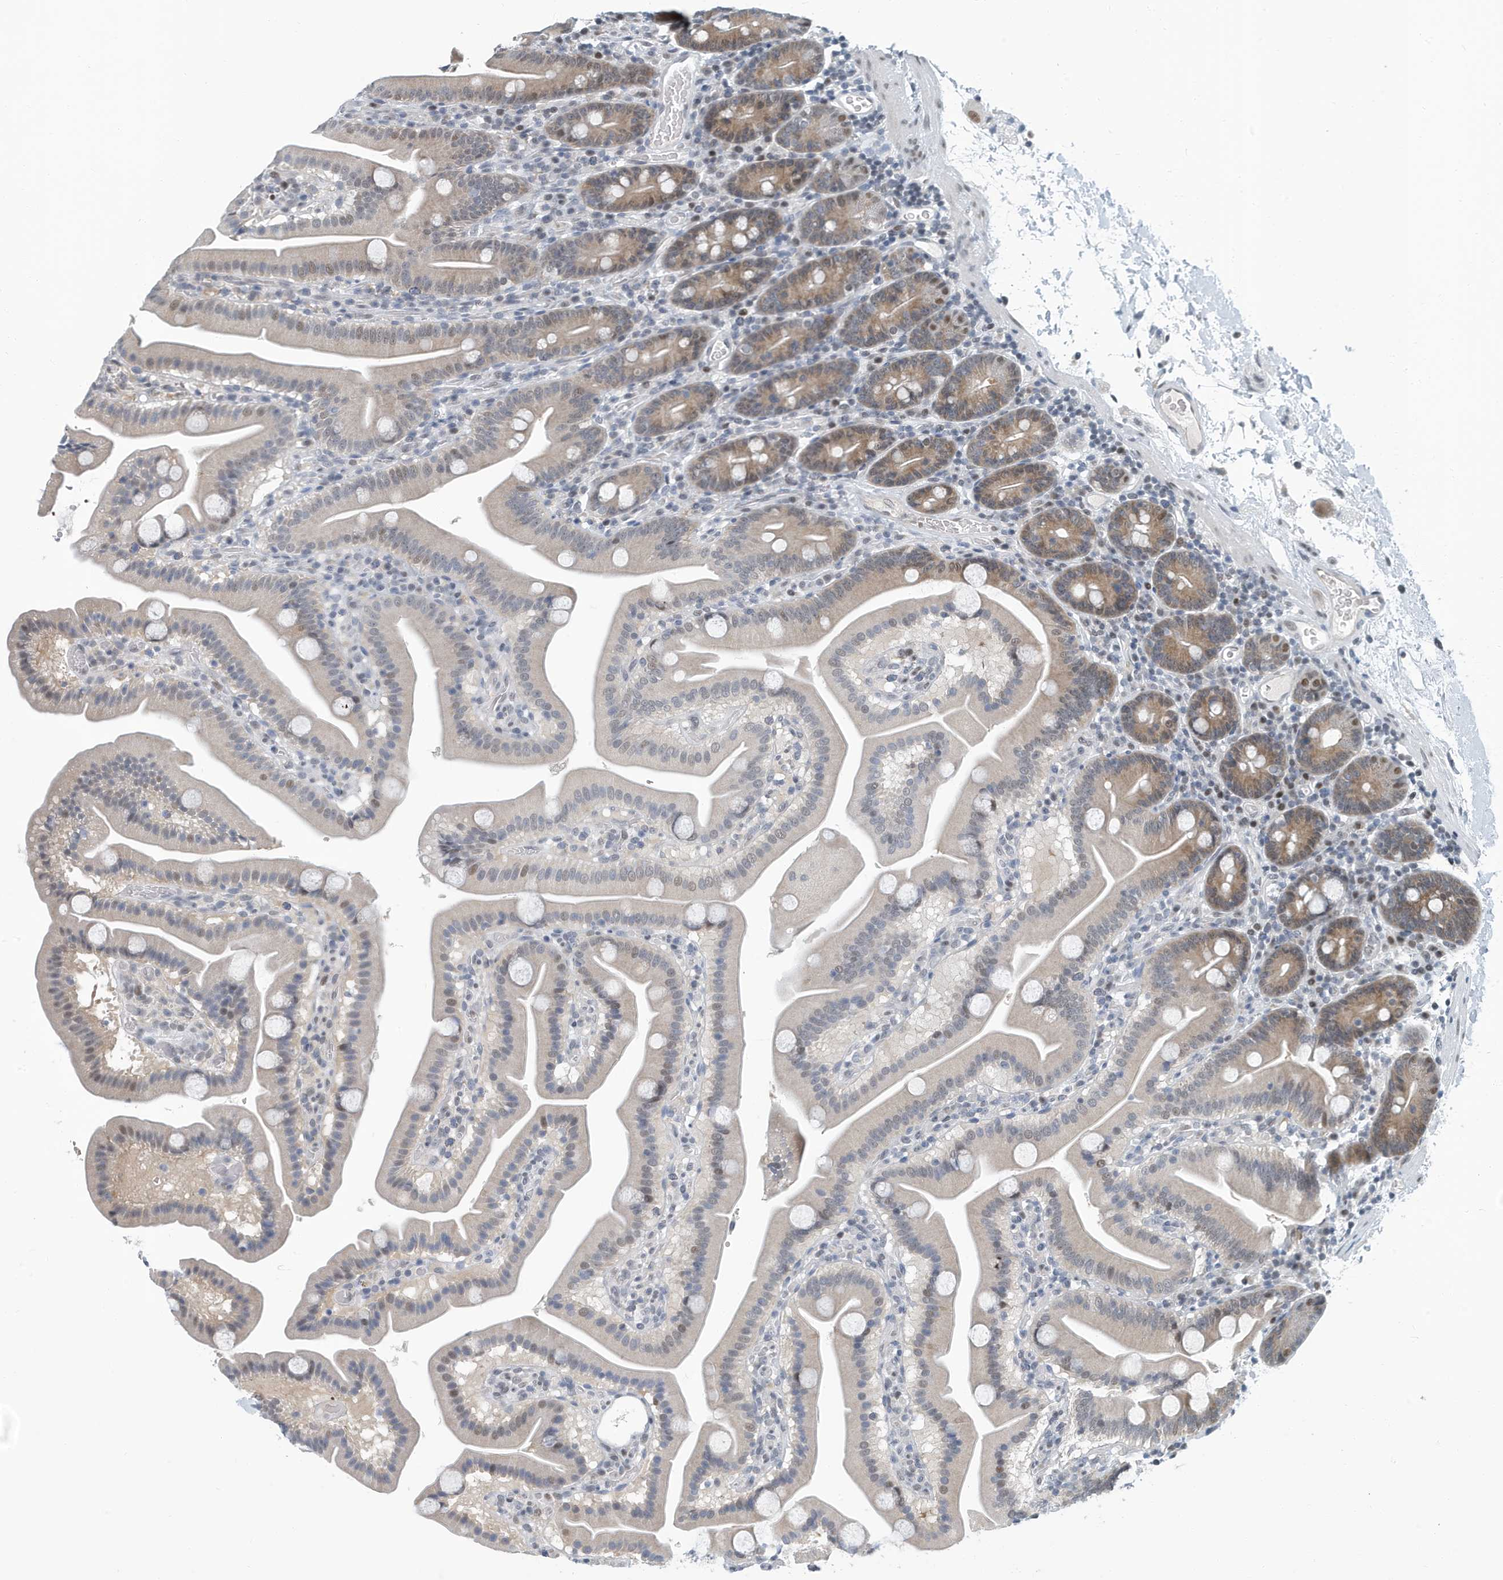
{"staining": {"intensity": "moderate", "quantity": "<25%", "location": "cytoplasmic/membranous,nuclear"}, "tissue": "duodenum", "cell_type": "Glandular cells", "image_type": "normal", "snomed": [{"axis": "morphology", "description": "Normal tissue, NOS"}, {"axis": "topography", "description": "Duodenum"}], "caption": "Immunohistochemical staining of unremarkable duodenum displays moderate cytoplasmic/membranous,nuclear protein expression in about <25% of glandular cells.", "gene": "KIF15", "patient": {"sex": "male", "age": 55}}